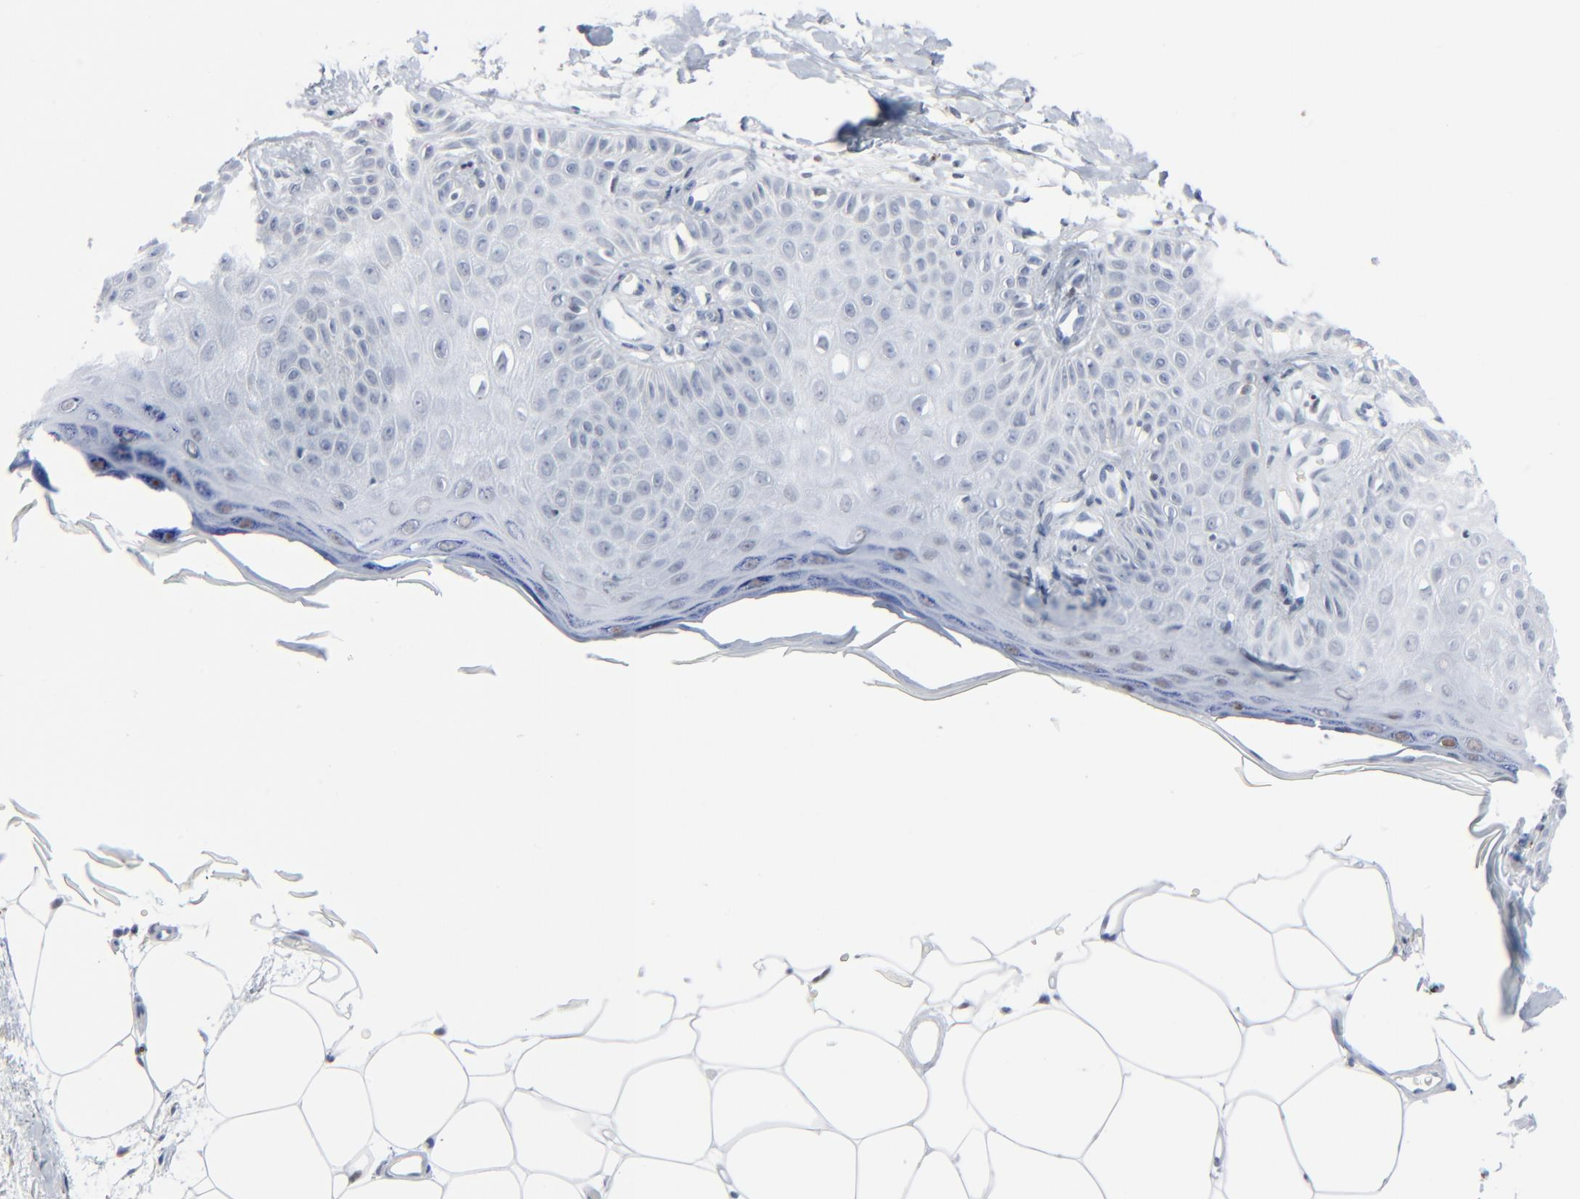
{"staining": {"intensity": "negative", "quantity": "none", "location": "none"}, "tissue": "skin cancer", "cell_type": "Tumor cells", "image_type": "cancer", "snomed": [{"axis": "morphology", "description": "Squamous cell carcinoma, NOS"}, {"axis": "topography", "description": "Skin"}], "caption": "Tumor cells are negative for protein expression in human squamous cell carcinoma (skin).", "gene": "SIRT1", "patient": {"sex": "female", "age": 40}}